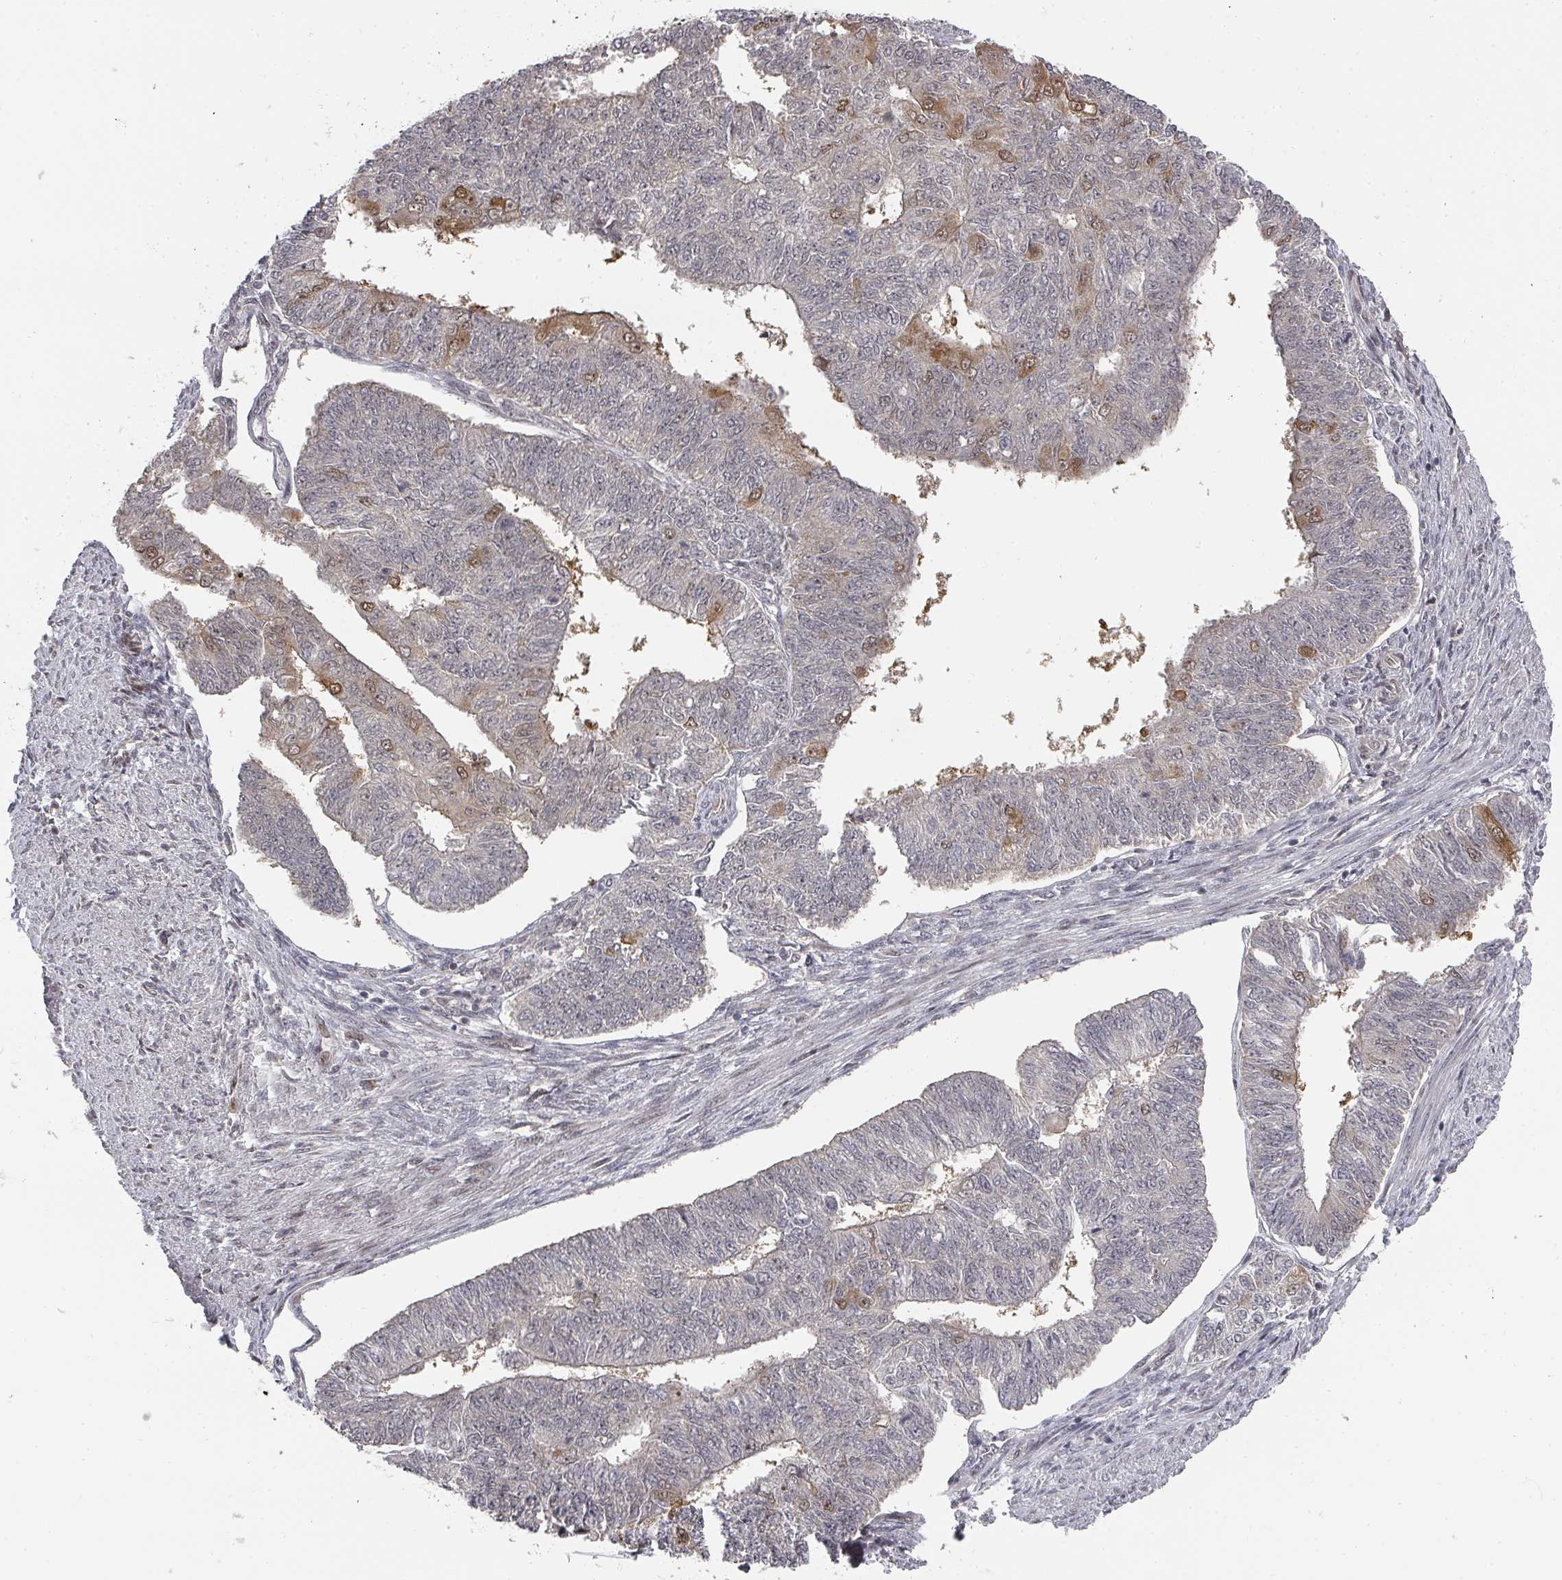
{"staining": {"intensity": "moderate", "quantity": "<25%", "location": "cytoplasmic/membranous"}, "tissue": "endometrial cancer", "cell_type": "Tumor cells", "image_type": "cancer", "snomed": [{"axis": "morphology", "description": "Adenocarcinoma, NOS"}, {"axis": "topography", "description": "Endometrium"}], "caption": "Adenocarcinoma (endometrial) tissue reveals moderate cytoplasmic/membranous positivity in approximately <25% of tumor cells, visualized by immunohistochemistry.", "gene": "KIF1C", "patient": {"sex": "female", "age": 32}}